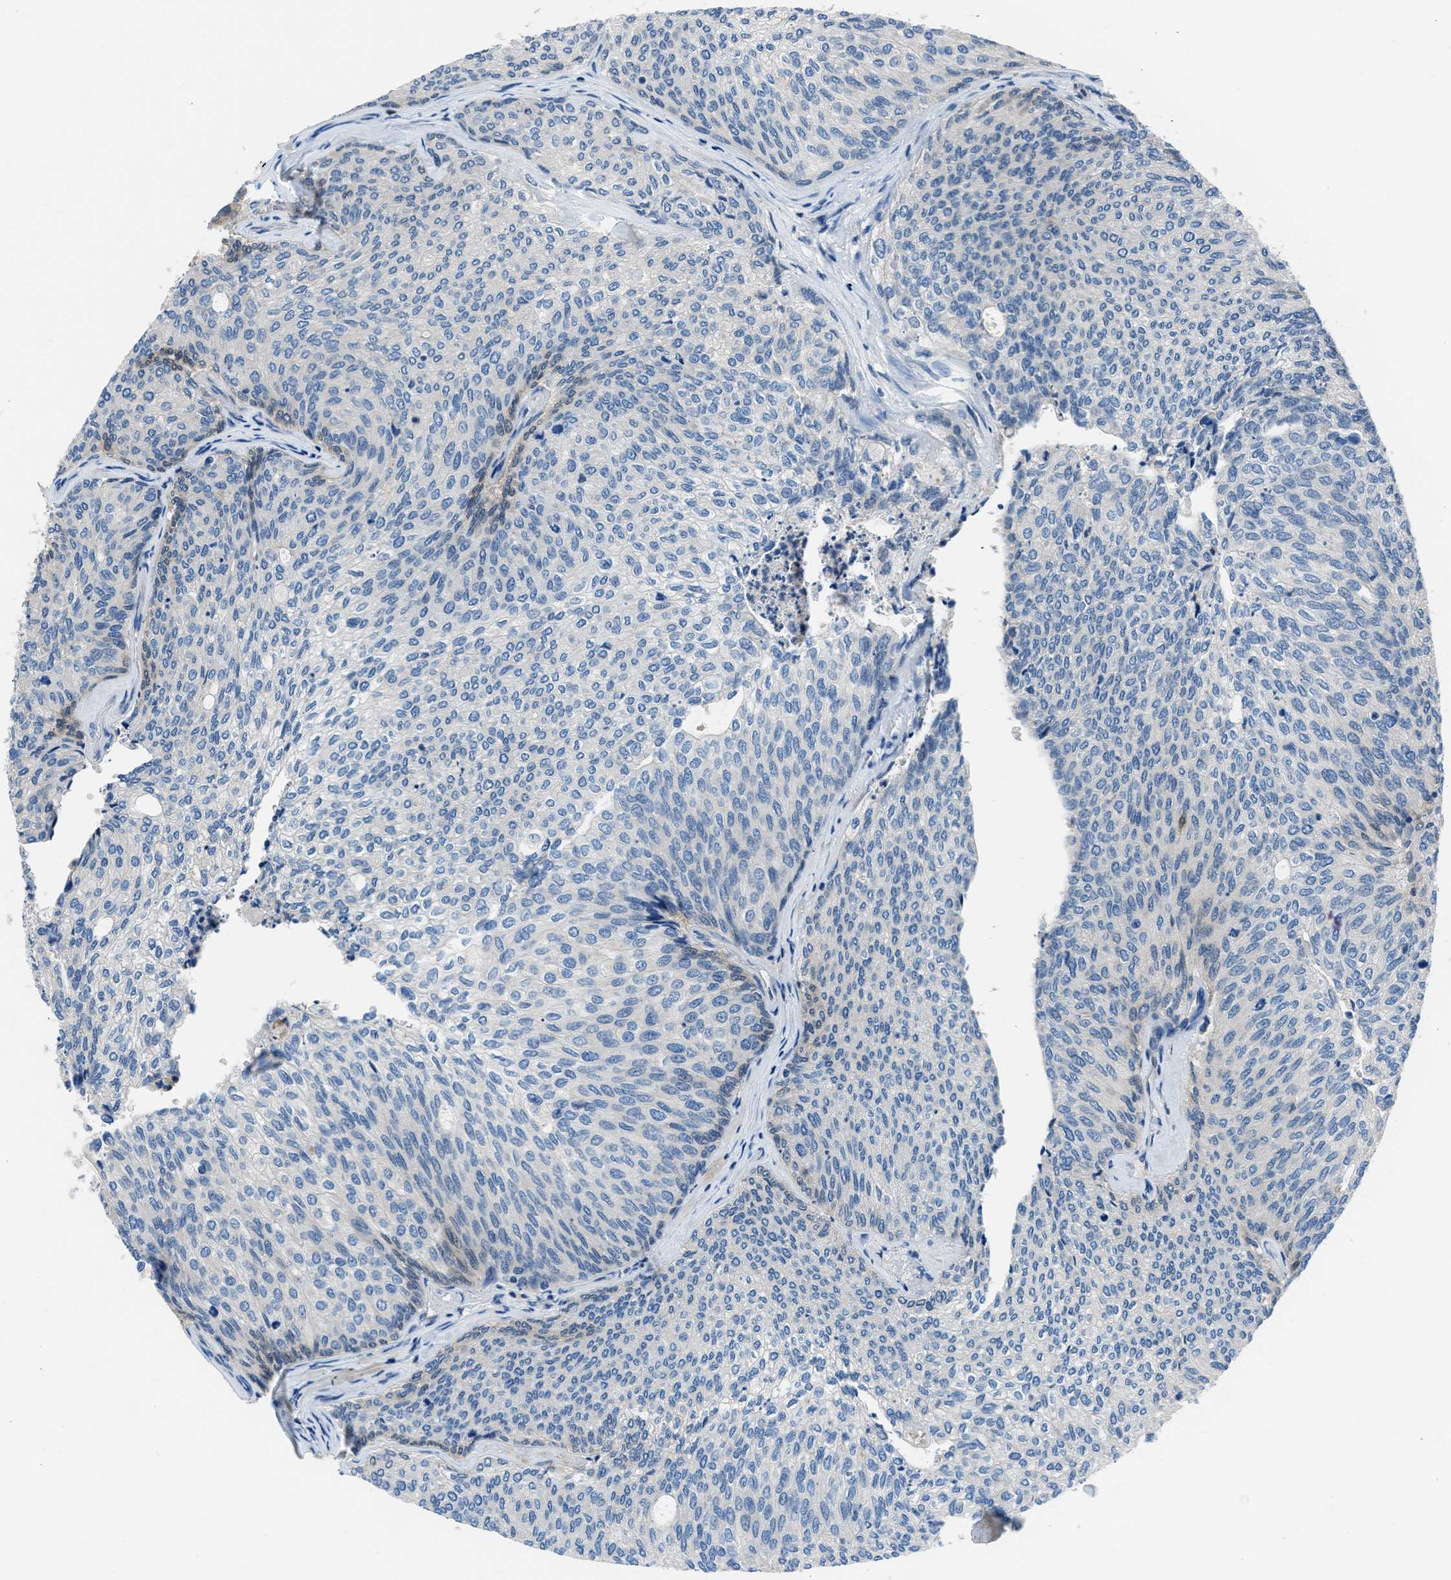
{"staining": {"intensity": "negative", "quantity": "none", "location": "none"}, "tissue": "urothelial cancer", "cell_type": "Tumor cells", "image_type": "cancer", "snomed": [{"axis": "morphology", "description": "Urothelial carcinoma, Low grade"}, {"axis": "topography", "description": "Urinary bladder"}], "caption": "Low-grade urothelial carcinoma was stained to show a protein in brown. There is no significant expression in tumor cells.", "gene": "SLC38A6", "patient": {"sex": "female", "age": 79}}